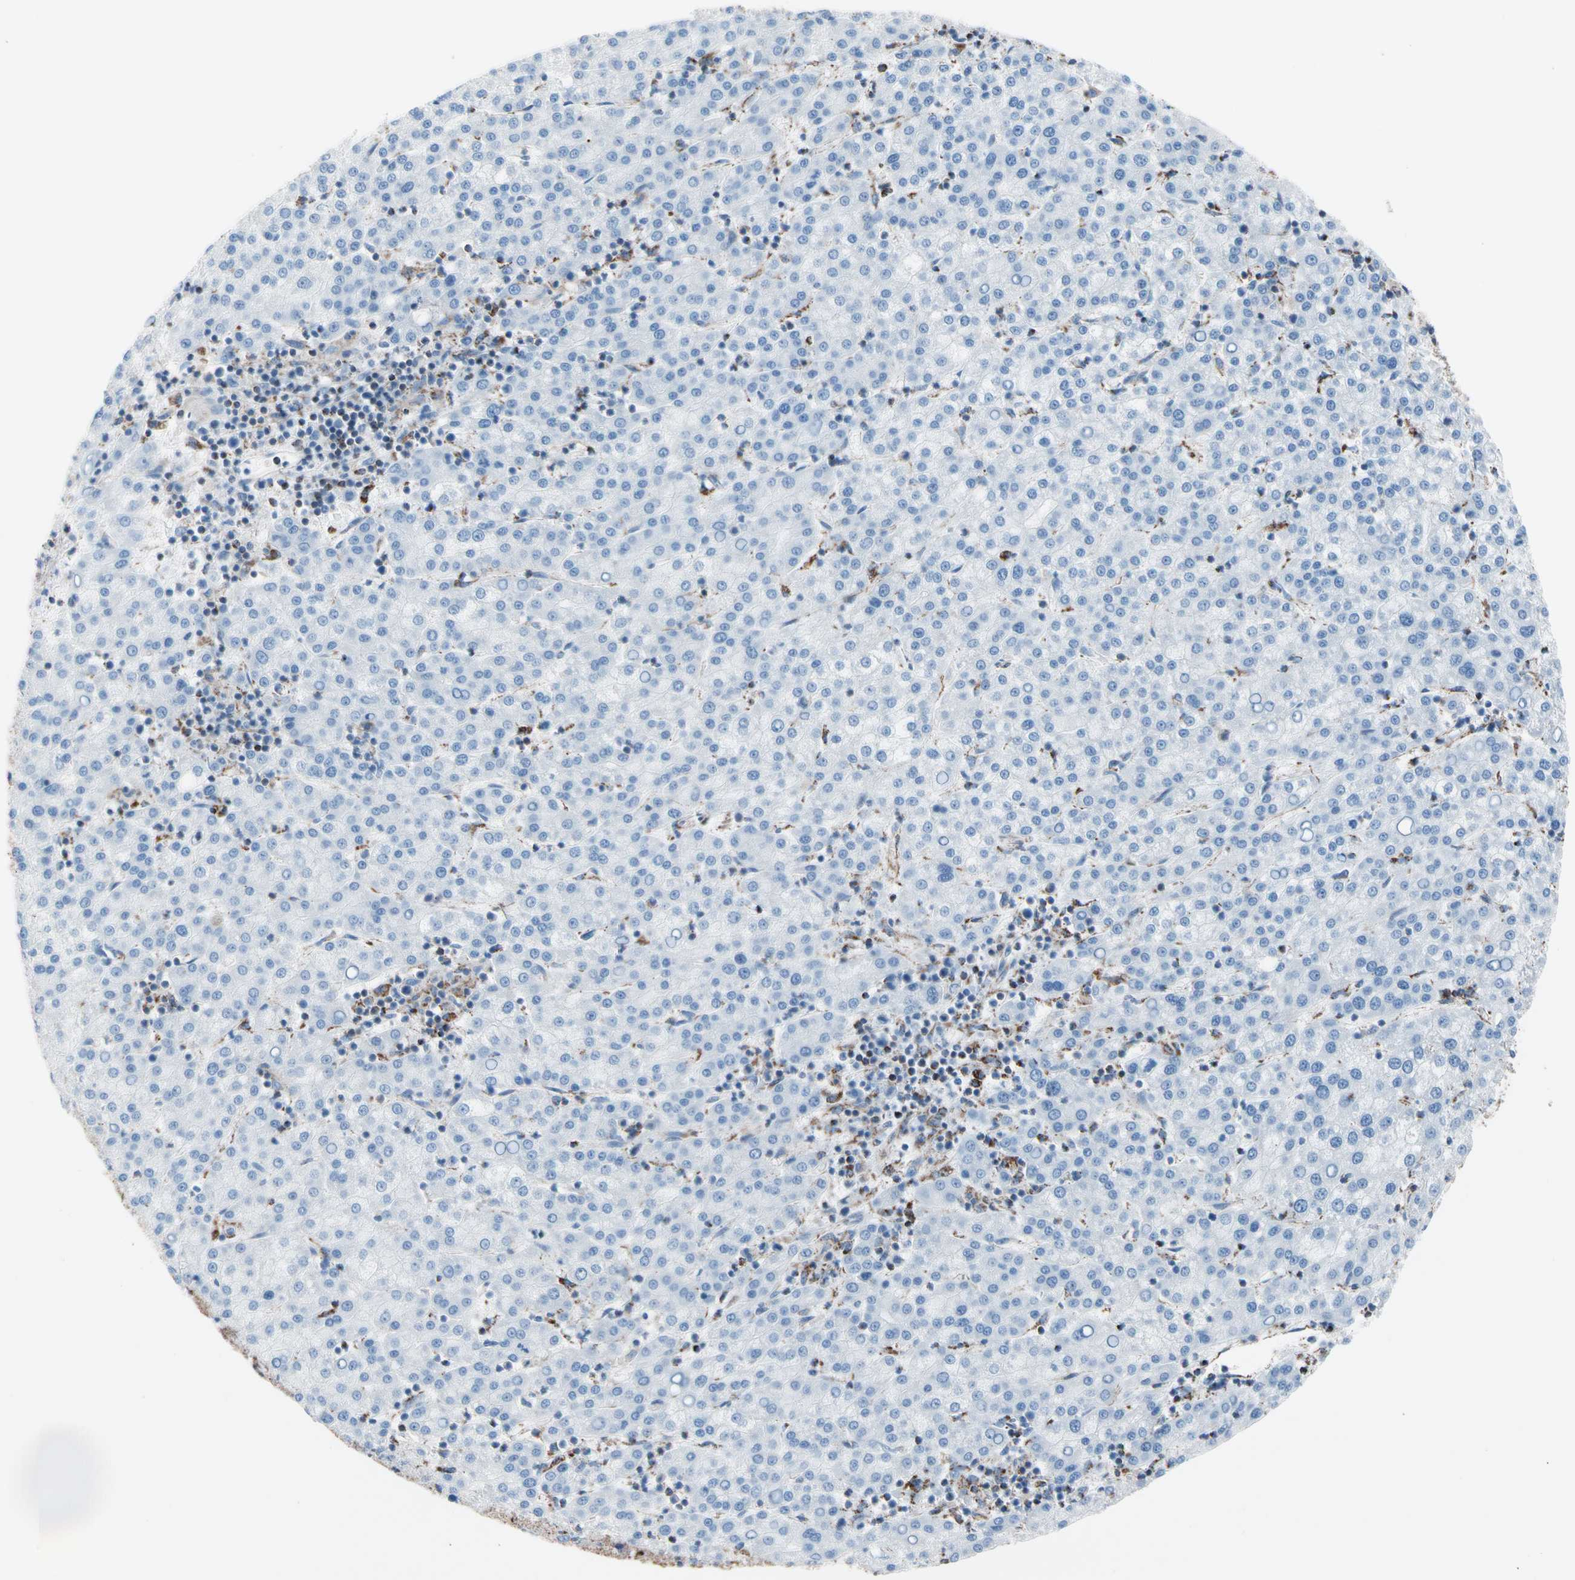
{"staining": {"intensity": "negative", "quantity": "none", "location": "none"}, "tissue": "liver cancer", "cell_type": "Tumor cells", "image_type": "cancer", "snomed": [{"axis": "morphology", "description": "Carcinoma, Hepatocellular, NOS"}, {"axis": "topography", "description": "Liver"}], "caption": "Immunohistochemical staining of human liver cancer (hepatocellular carcinoma) displays no significant positivity in tumor cells.", "gene": "HK1", "patient": {"sex": "female", "age": 58}}